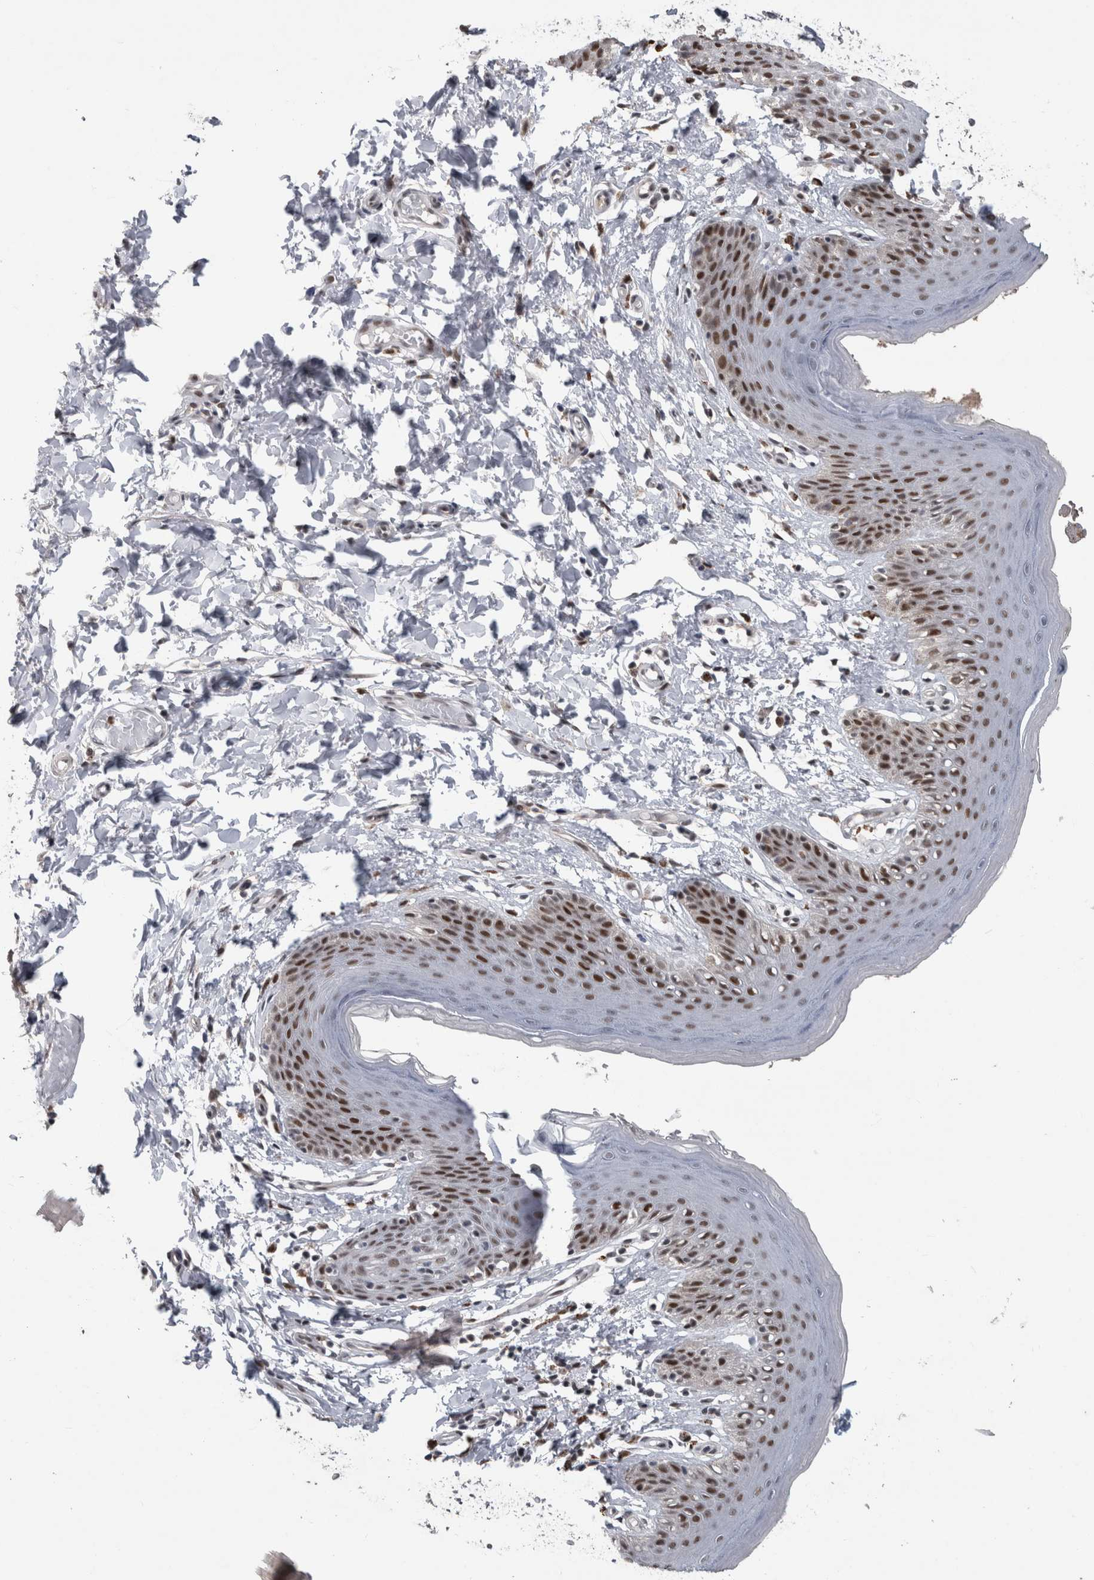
{"staining": {"intensity": "strong", "quantity": ">75%", "location": "nuclear"}, "tissue": "skin", "cell_type": "Epidermal cells", "image_type": "normal", "snomed": [{"axis": "morphology", "description": "Normal tissue, NOS"}, {"axis": "topography", "description": "Vulva"}], "caption": "Immunohistochemistry image of benign skin stained for a protein (brown), which displays high levels of strong nuclear positivity in about >75% of epidermal cells.", "gene": "POLD2", "patient": {"sex": "female", "age": 66}}